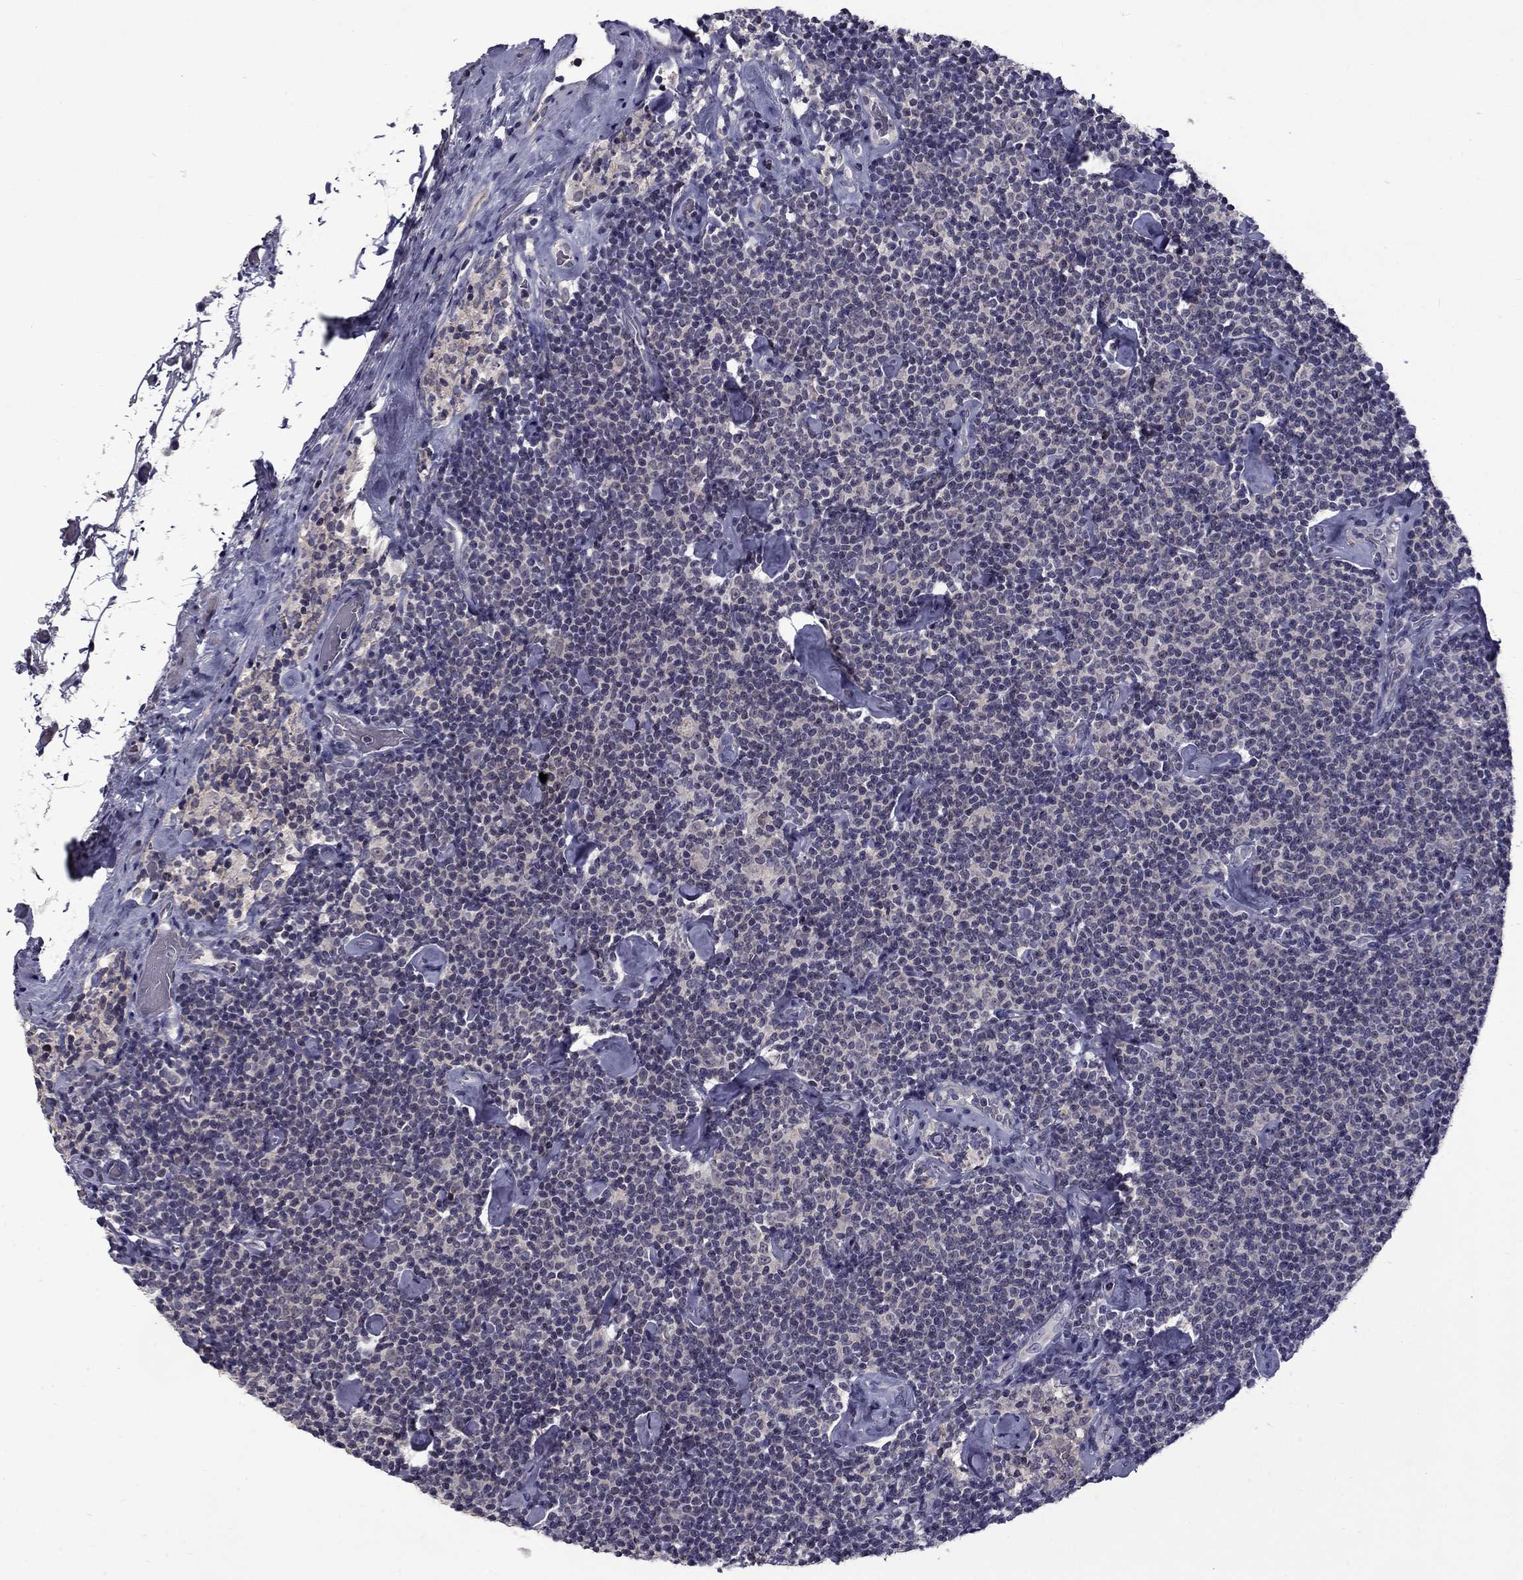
{"staining": {"intensity": "negative", "quantity": "none", "location": "none"}, "tissue": "lymphoma", "cell_type": "Tumor cells", "image_type": "cancer", "snomed": [{"axis": "morphology", "description": "Malignant lymphoma, non-Hodgkin's type, Low grade"}, {"axis": "topography", "description": "Lymph node"}], "caption": "DAB immunohistochemical staining of malignant lymphoma, non-Hodgkin's type (low-grade) exhibits no significant expression in tumor cells. (DAB immunohistochemistry with hematoxylin counter stain).", "gene": "SNTA1", "patient": {"sex": "male", "age": 81}}